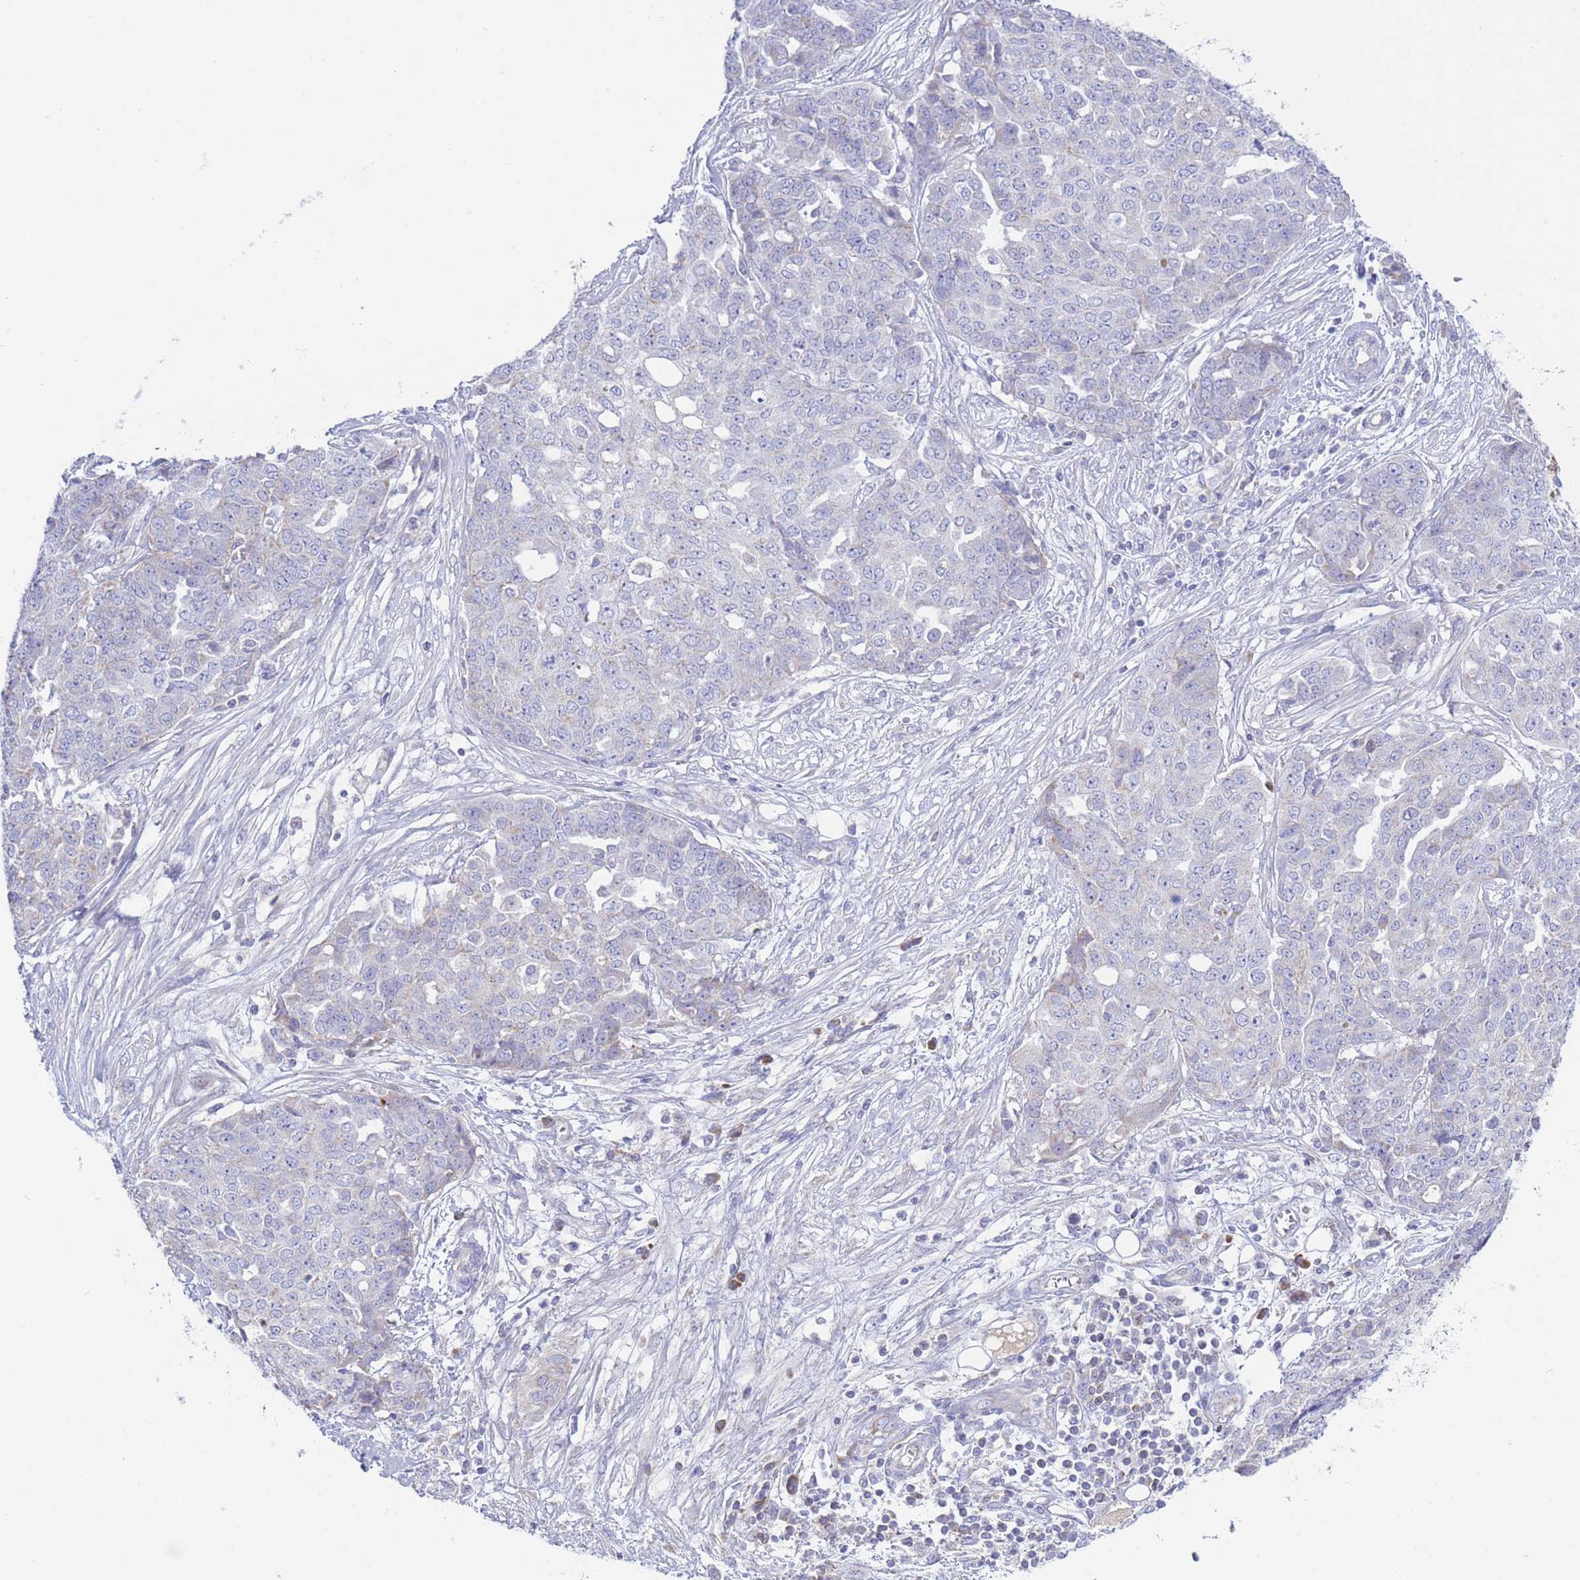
{"staining": {"intensity": "negative", "quantity": "none", "location": "none"}, "tissue": "ovarian cancer", "cell_type": "Tumor cells", "image_type": "cancer", "snomed": [{"axis": "morphology", "description": "Cystadenocarcinoma, serous, NOS"}, {"axis": "topography", "description": "Soft tissue"}, {"axis": "topography", "description": "Ovary"}], "caption": "High power microscopy micrograph of an IHC micrograph of ovarian serous cystadenocarcinoma, revealing no significant expression in tumor cells.", "gene": "NANP", "patient": {"sex": "female", "age": 57}}